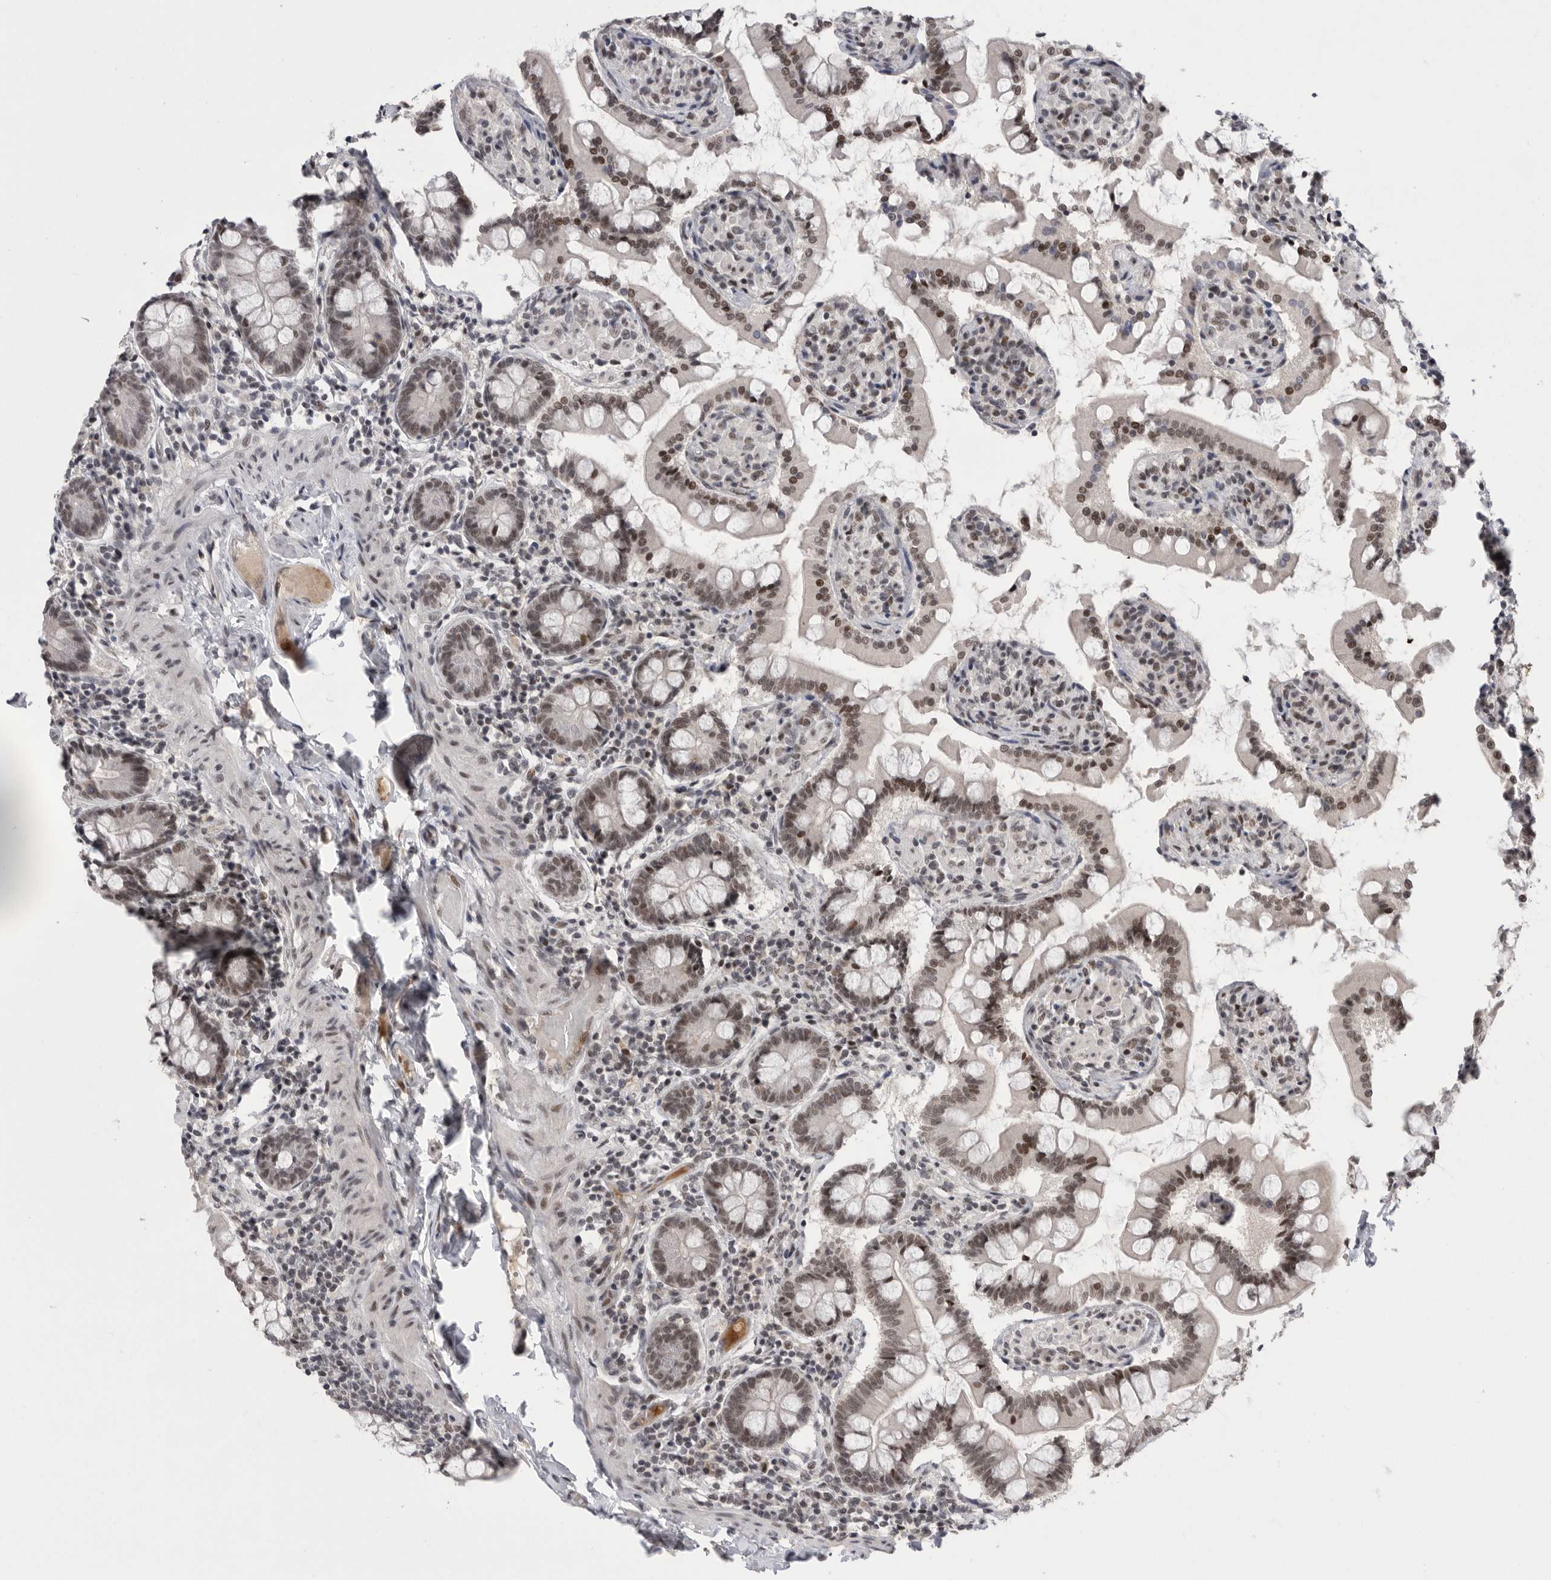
{"staining": {"intensity": "strong", "quantity": ">75%", "location": "nuclear"}, "tissue": "small intestine", "cell_type": "Glandular cells", "image_type": "normal", "snomed": [{"axis": "morphology", "description": "Normal tissue, NOS"}, {"axis": "topography", "description": "Small intestine"}], "caption": "Protein staining of unremarkable small intestine shows strong nuclear expression in about >75% of glandular cells.", "gene": "POU5F1", "patient": {"sex": "male", "age": 41}}